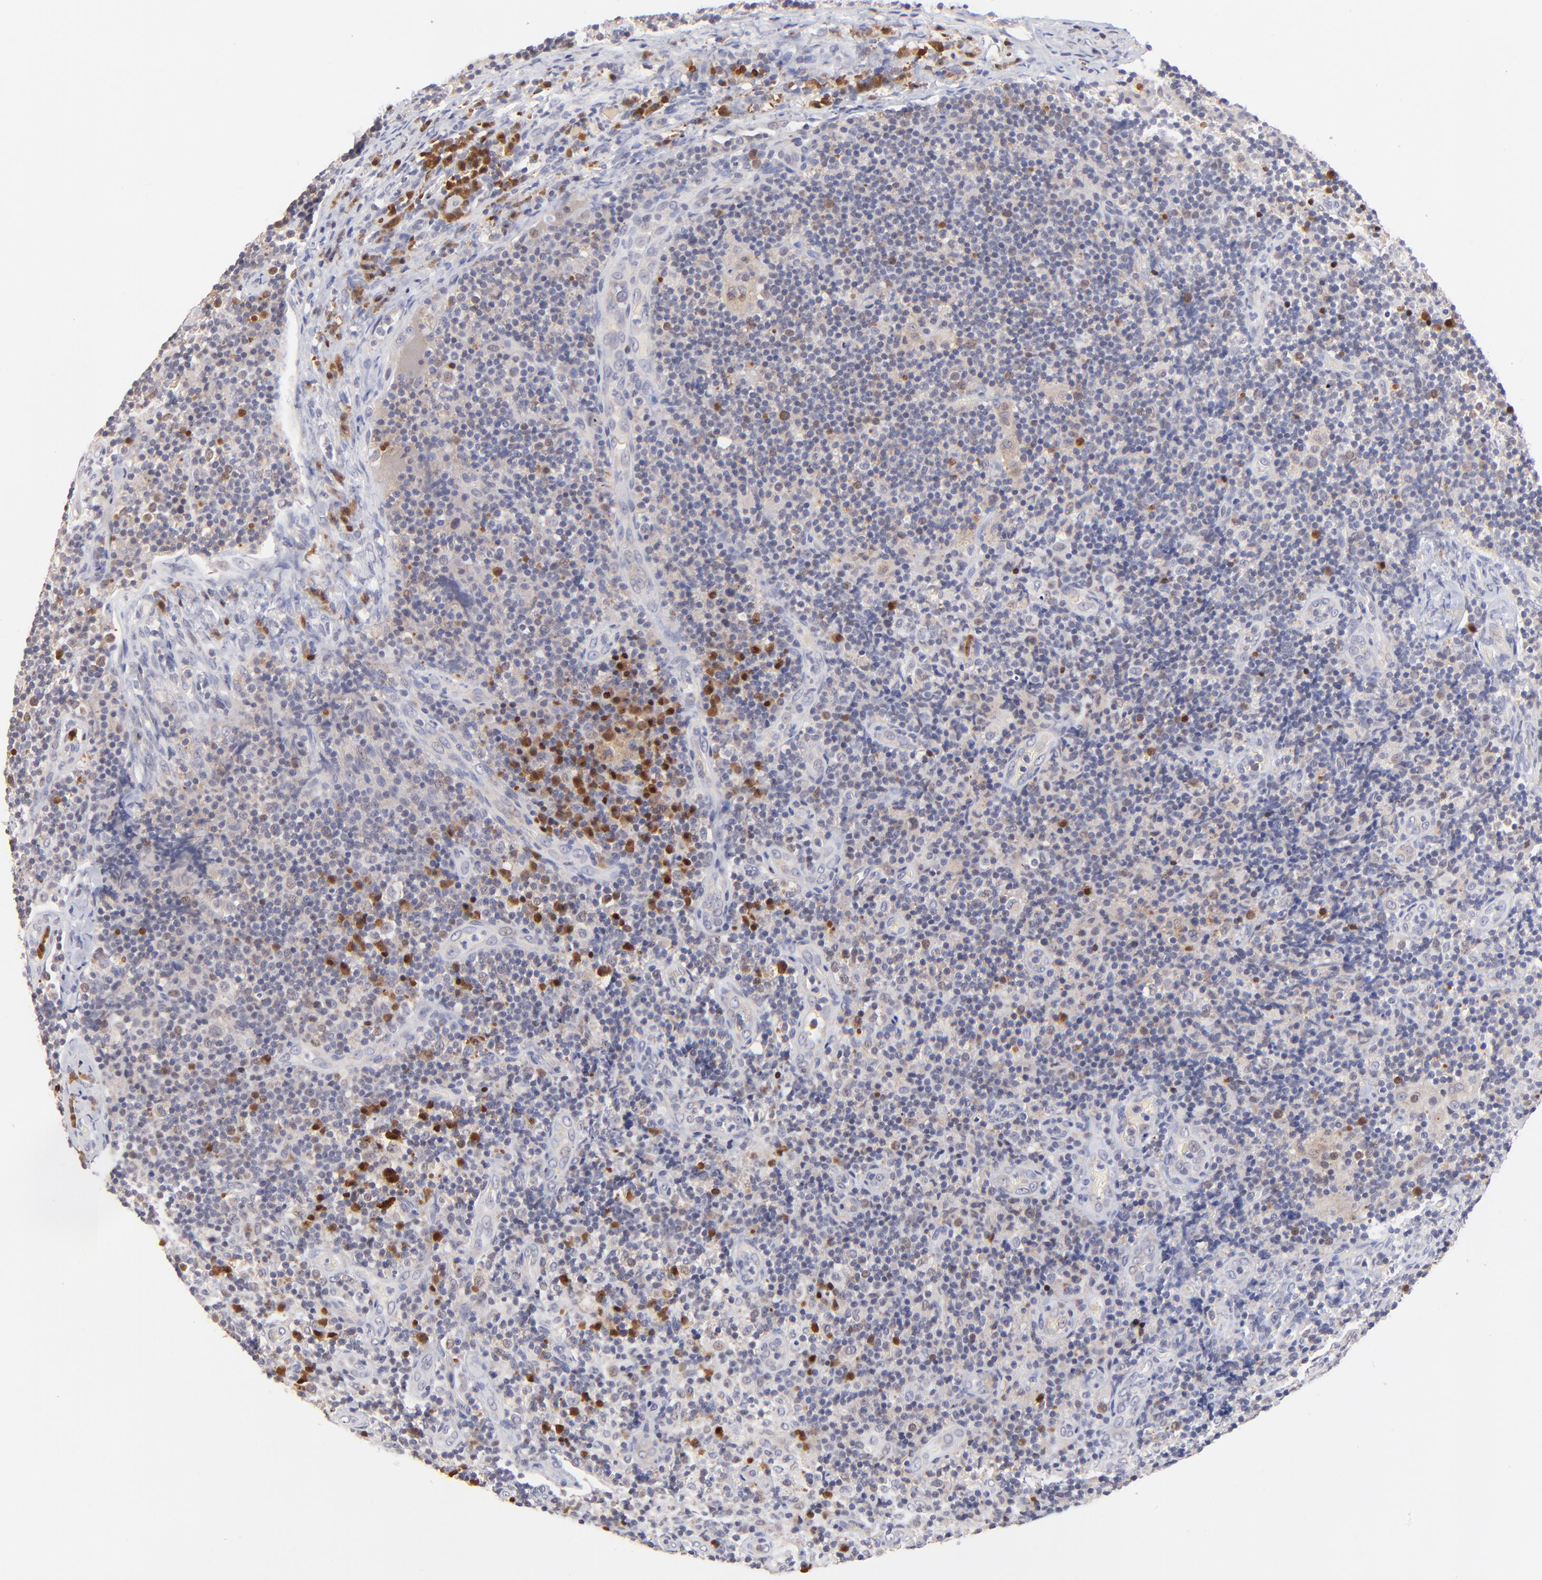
{"staining": {"intensity": "weak", "quantity": "25%-75%", "location": "cytoplasmic/membranous,nuclear"}, "tissue": "lymph node", "cell_type": "Germinal center cells", "image_type": "normal", "snomed": [{"axis": "morphology", "description": "Normal tissue, NOS"}, {"axis": "morphology", "description": "Inflammation, NOS"}, {"axis": "topography", "description": "Lymph node"}], "caption": "High-power microscopy captured an immunohistochemistry (IHC) image of unremarkable lymph node, revealing weak cytoplasmic/membranous,nuclear expression in approximately 25%-75% of germinal center cells. (DAB (3,3'-diaminobenzidine) IHC, brown staining for protein, blue staining for nuclei).", "gene": "ZNF155", "patient": {"sex": "male", "age": 46}}